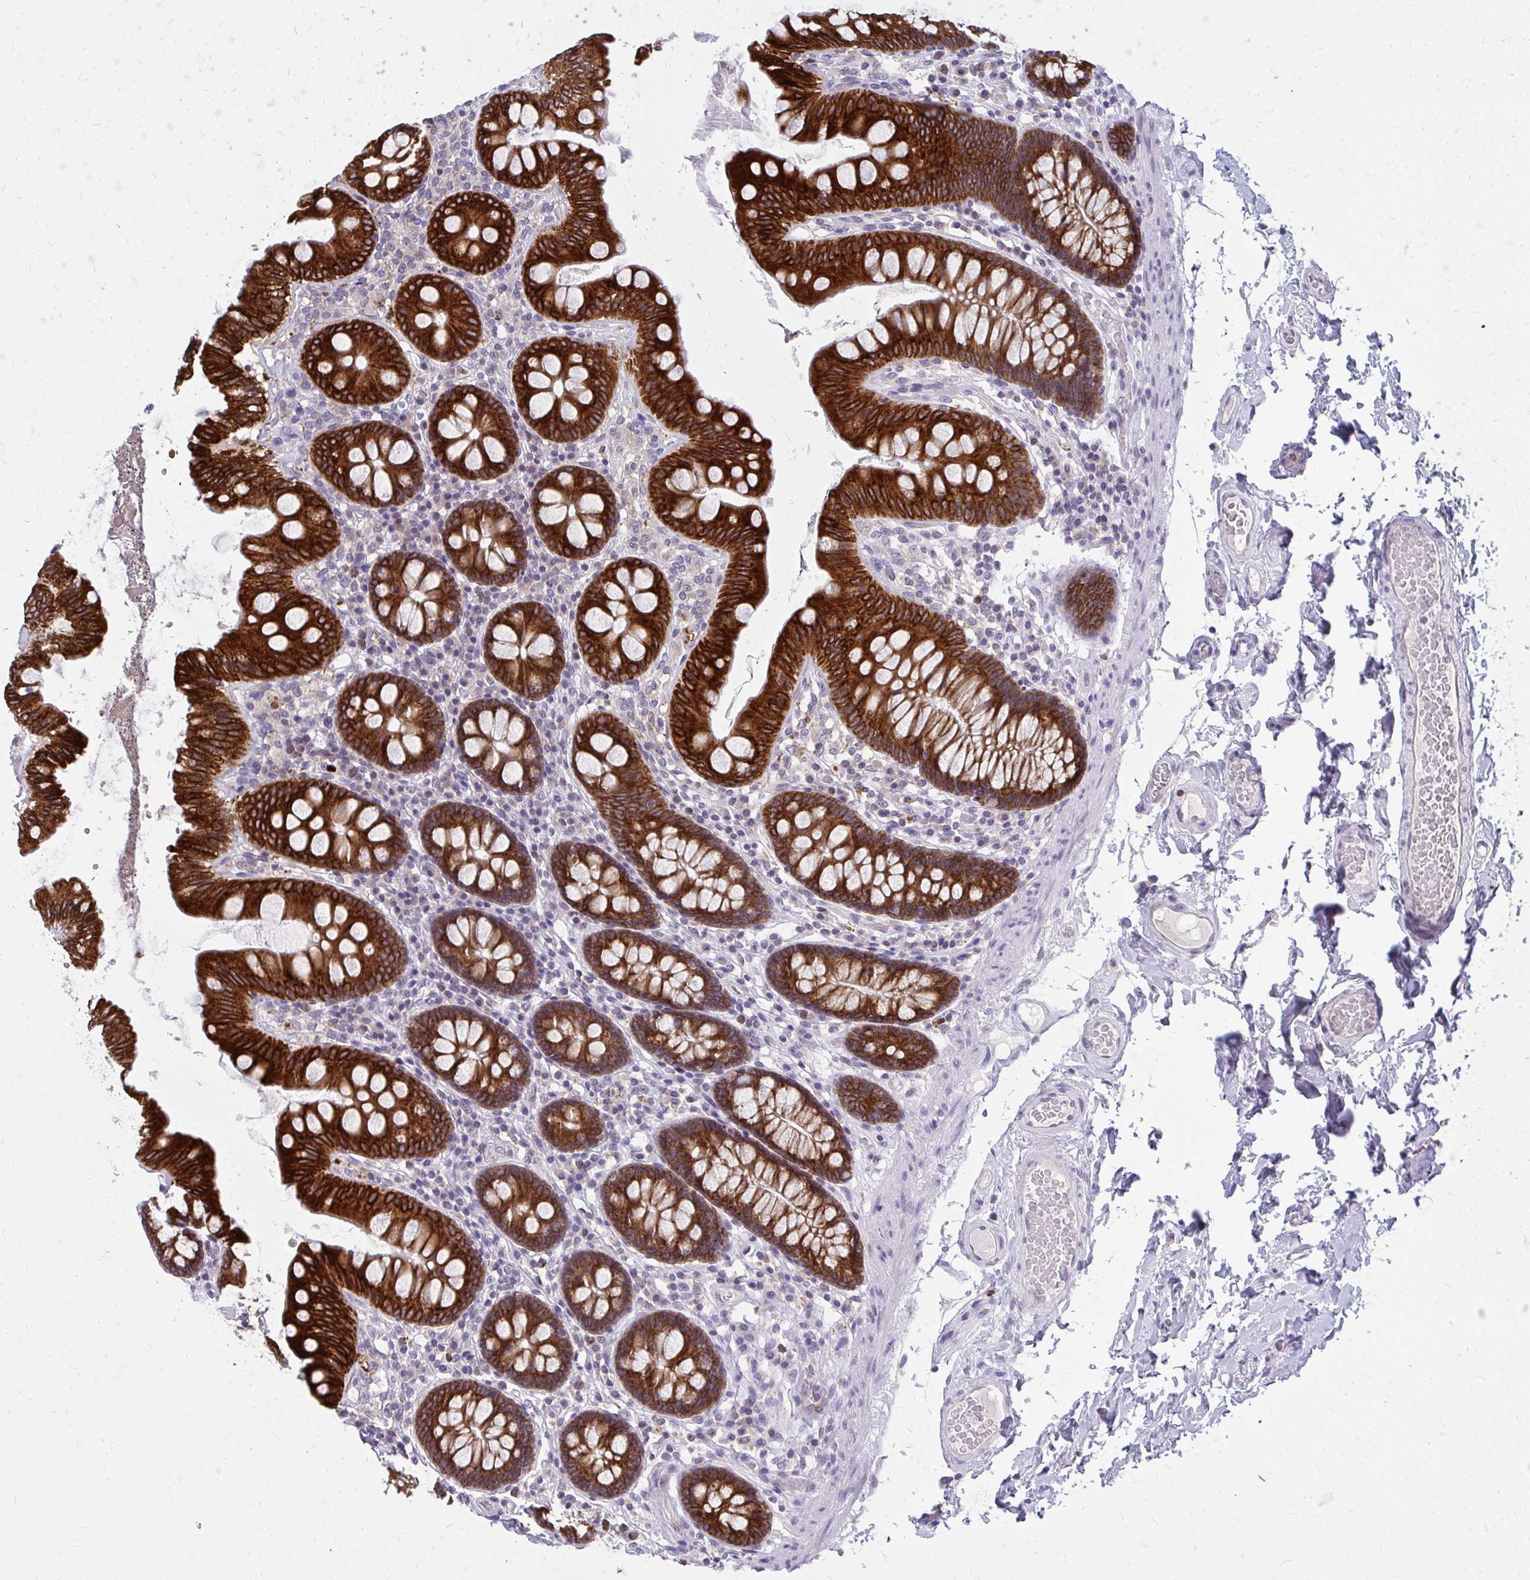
{"staining": {"intensity": "negative", "quantity": "none", "location": "none"}, "tissue": "colon", "cell_type": "Endothelial cells", "image_type": "normal", "snomed": [{"axis": "morphology", "description": "Normal tissue, NOS"}, {"axis": "topography", "description": "Colon"}], "caption": "Colon stained for a protein using immunohistochemistry exhibits no positivity endothelial cells.", "gene": "ACSL5", "patient": {"sex": "male", "age": 84}}